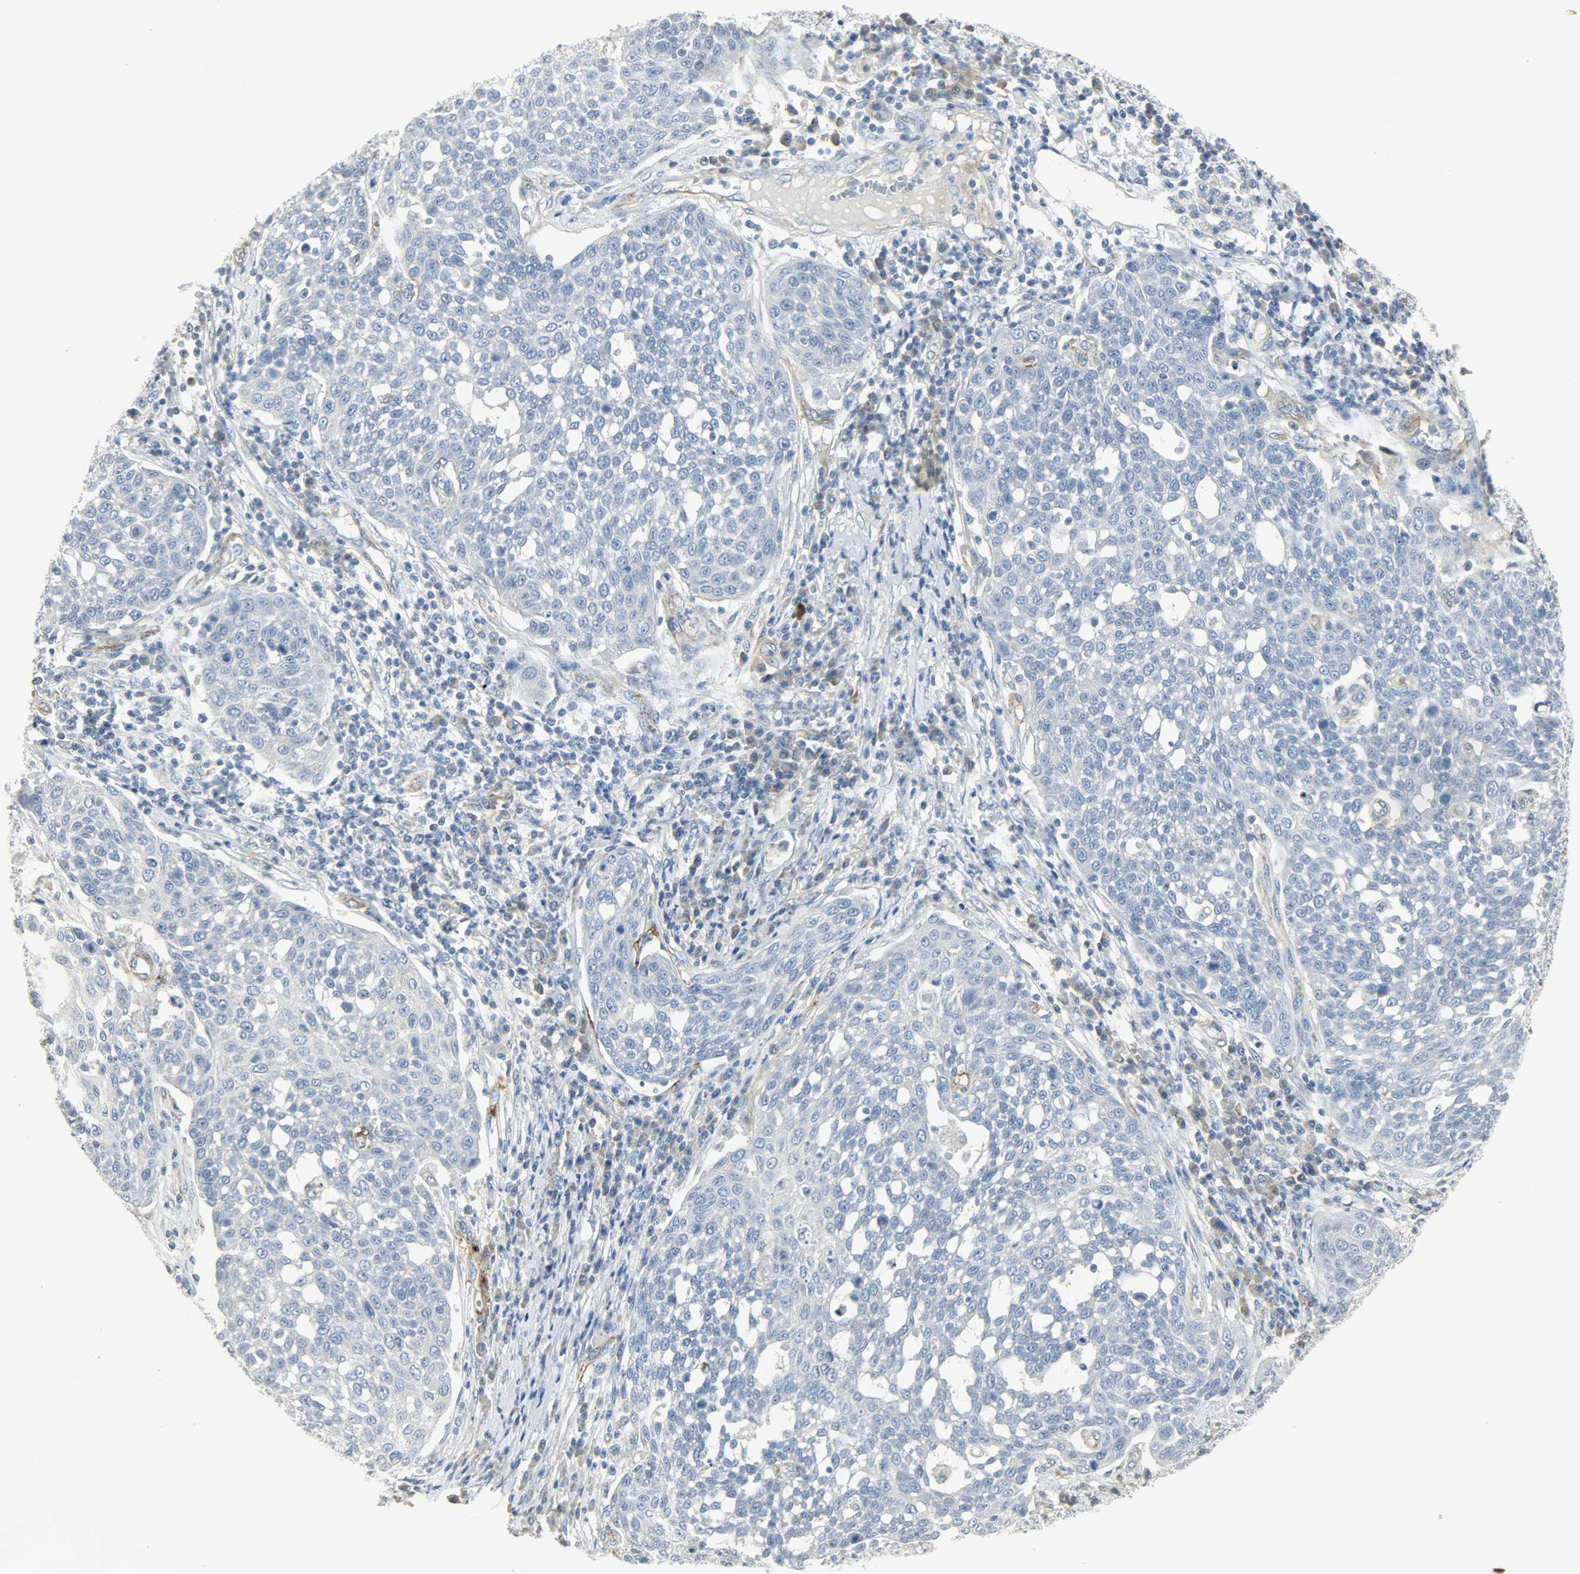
{"staining": {"intensity": "negative", "quantity": "none", "location": "none"}, "tissue": "cervical cancer", "cell_type": "Tumor cells", "image_type": "cancer", "snomed": [{"axis": "morphology", "description": "Squamous cell carcinoma, NOS"}, {"axis": "topography", "description": "Cervix"}], "caption": "The immunohistochemistry photomicrograph has no significant positivity in tumor cells of cervical squamous cell carcinoma tissue. (Stains: DAB (3,3'-diaminobenzidine) IHC with hematoxylin counter stain, Microscopy: brightfield microscopy at high magnification).", "gene": "ENPEP", "patient": {"sex": "female", "age": 34}}